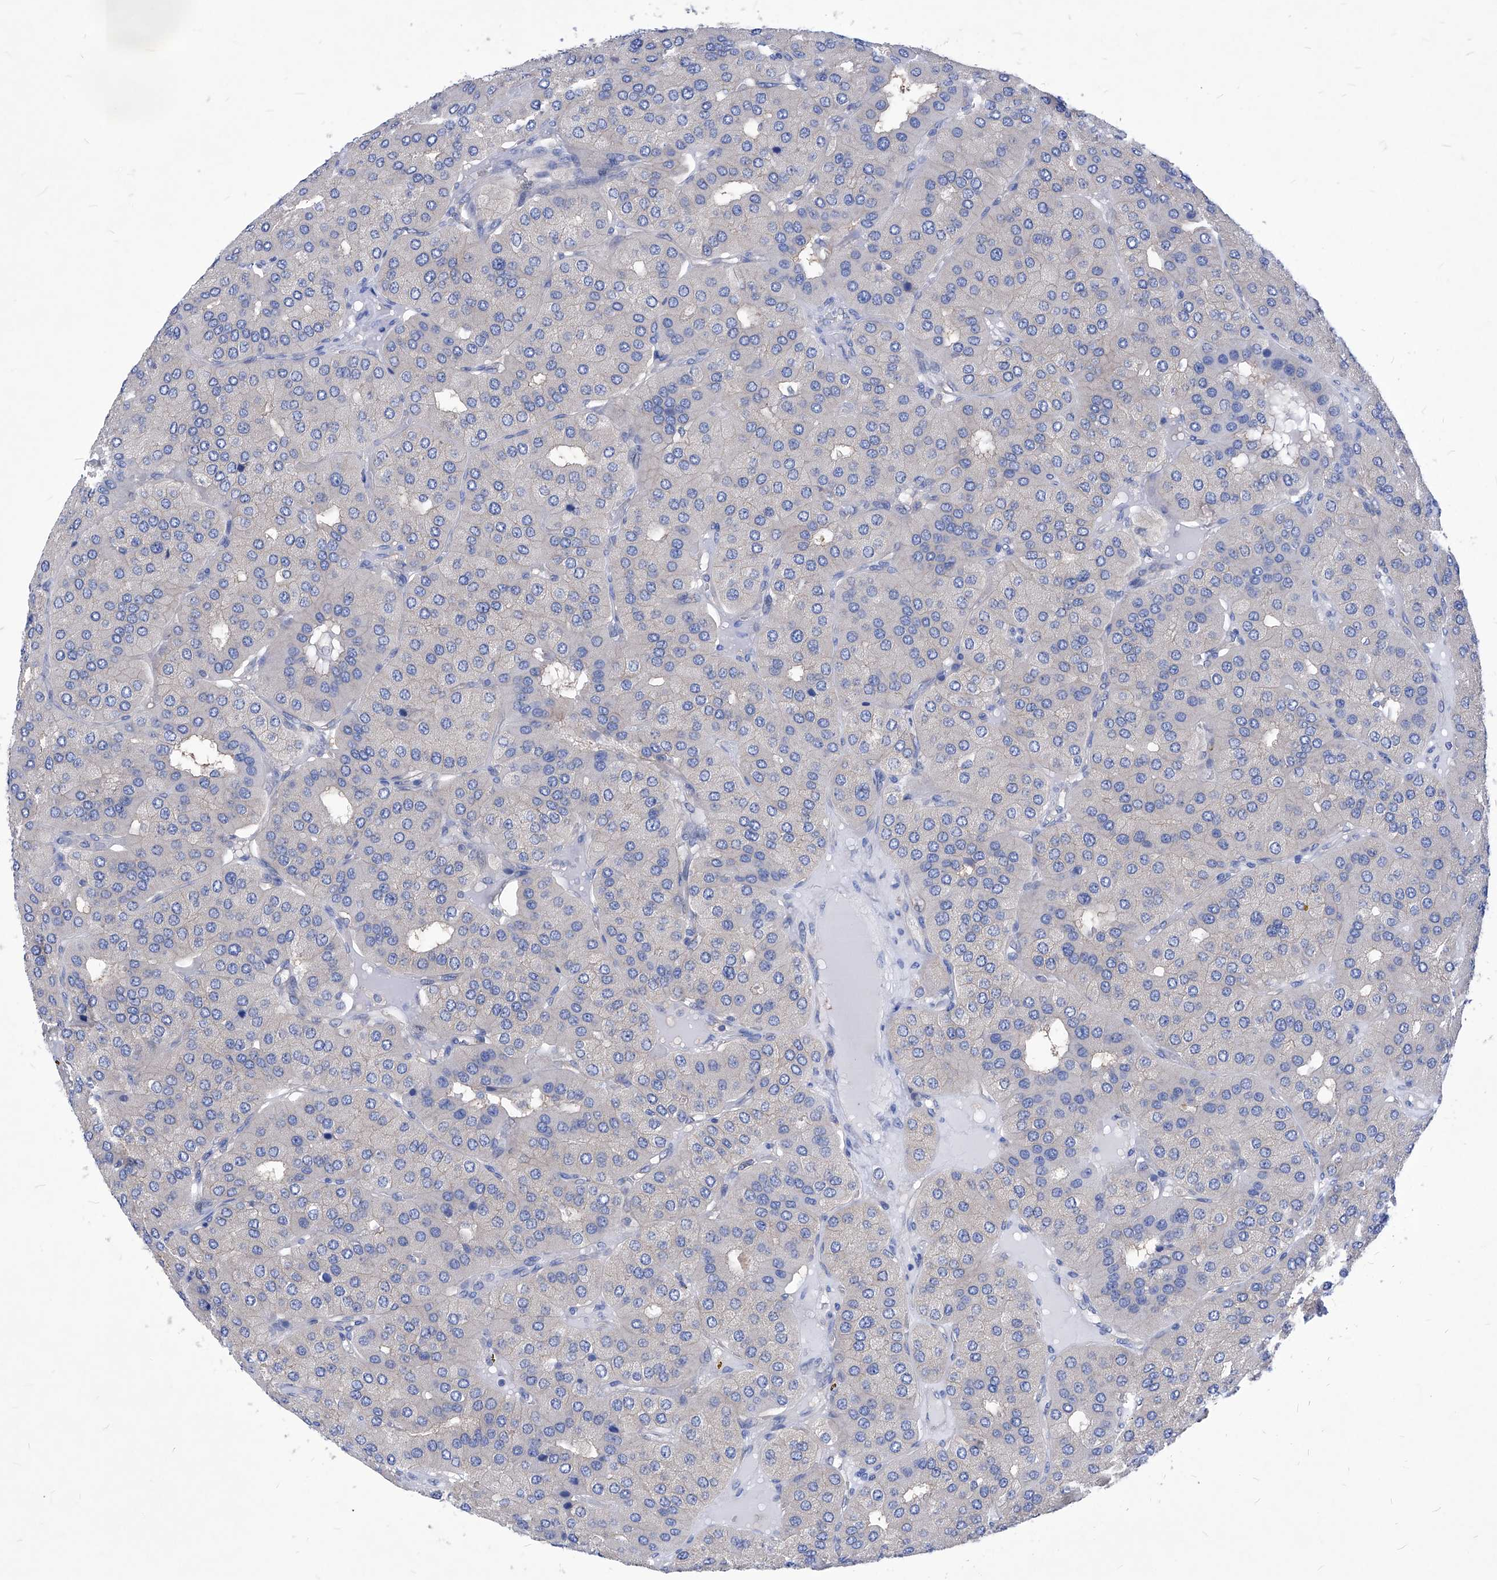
{"staining": {"intensity": "negative", "quantity": "none", "location": "none"}, "tissue": "parathyroid gland", "cell_type": "Glandular cells", "image_type": "normal", "snomed": [{"axis": "morphology", "description": "Normal tissue, NOS"}, {"axis": "morphology", "description": "Adenoma, NOS"}, {"axis": "topography", "description": "Parathyroid gland"}], "caption": "Photomicrograph shows no significant protein staining in glandular cells of benign parathyroid gland. The staining is performed using DAB brown chromogen with nuclei counter-stained in using hematoxylin.", "gene": "XPNPEP1", "patient": {"sex": "female", "age": 86}}